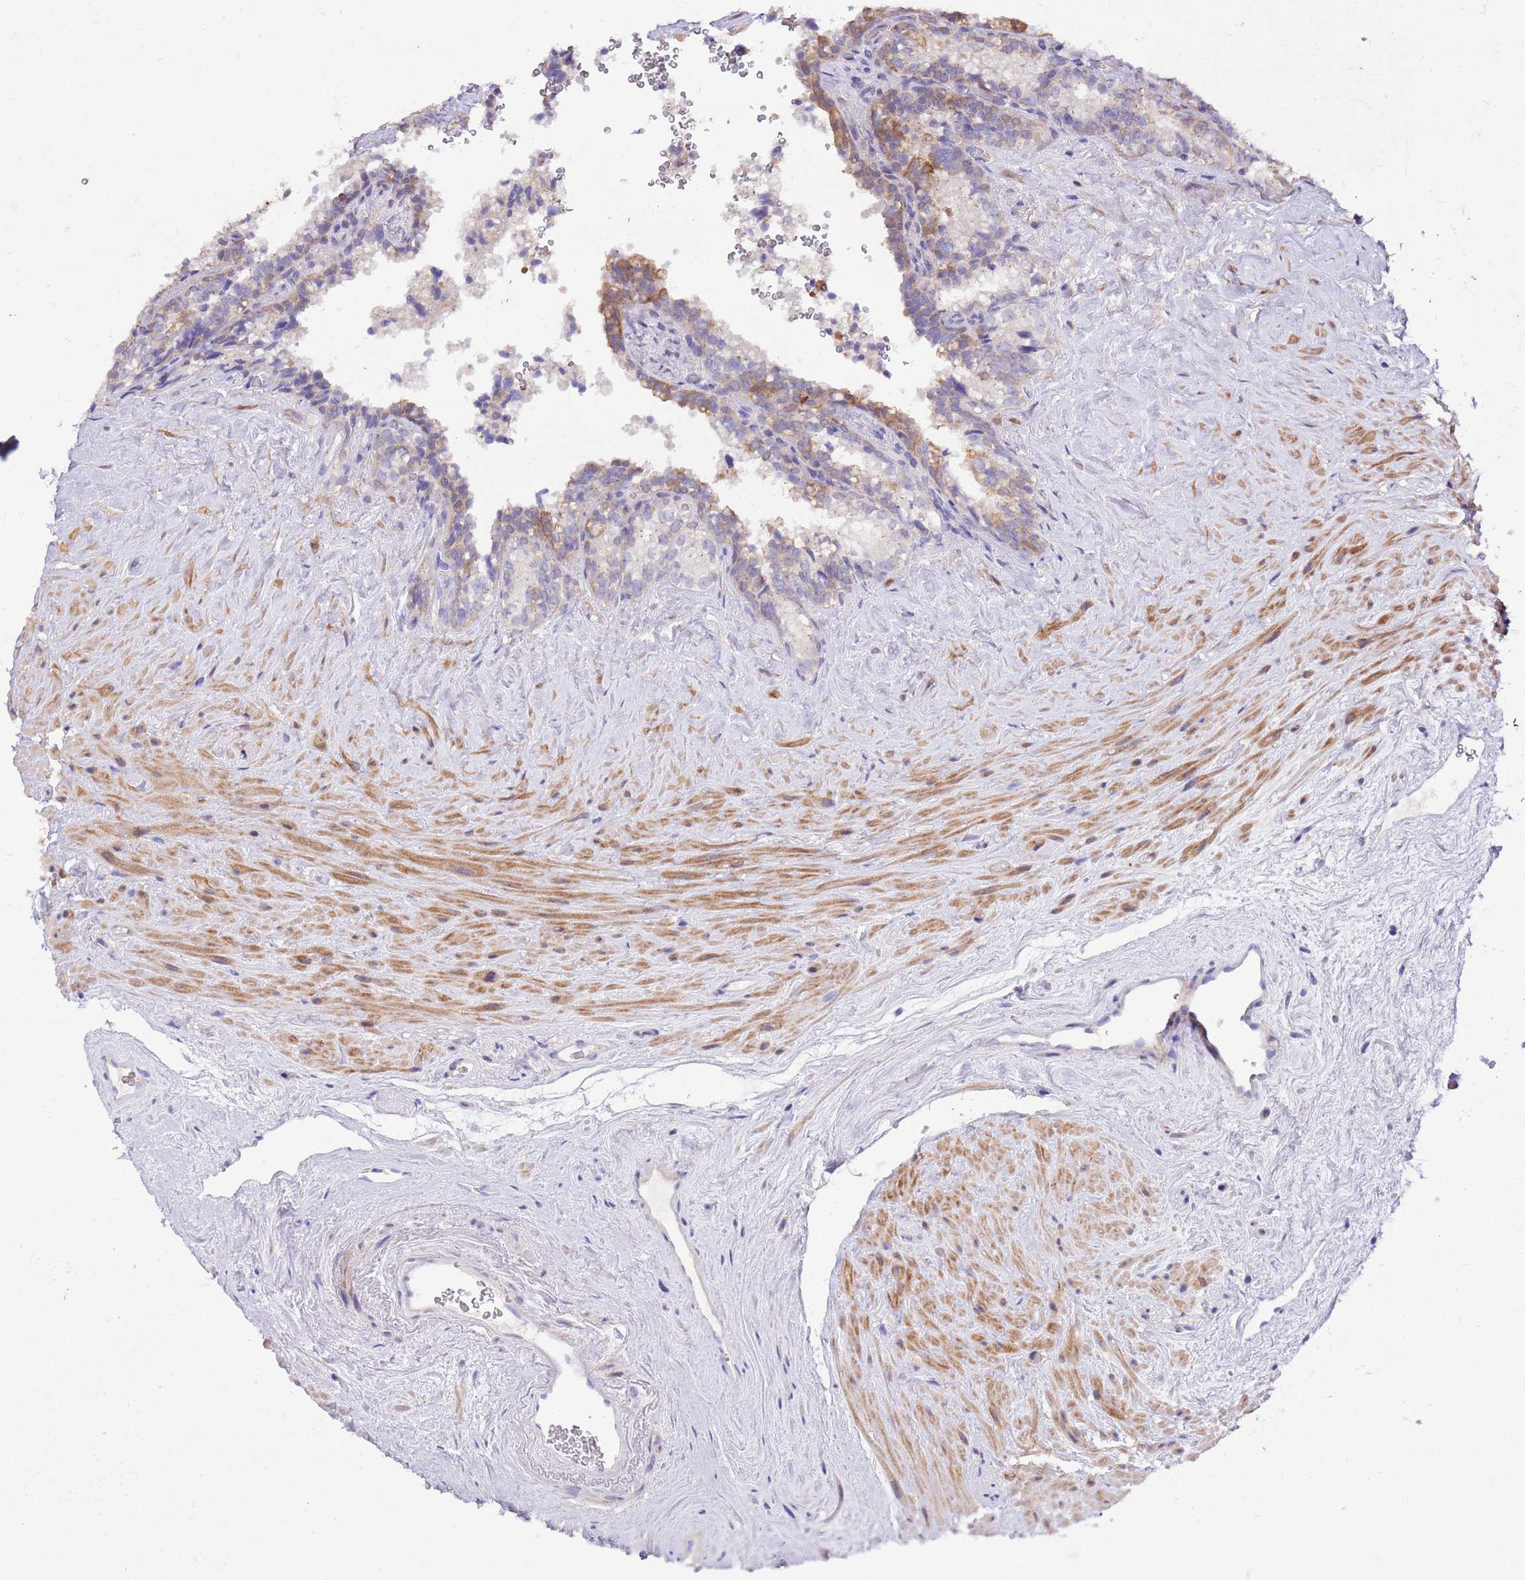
{"staining": {"intensity": "moderate", "quantity": "<25%", "location": "cytoplasmic/membranous"}, "tissue": "seminal vesicle", "cell_type": "Glandular cells", "image_type": "normal", "snomed": [{"axis": "morphology", "description": "Normal tissue, NOS"}, {"axis": "topography", "description": "Prostate"}, {"axis": "topography", "description": "Seminal veicle"}], "caption": "Immunohistochemical staining of unremarkable seminal vesicle exhibits moderate cytoplasmic/membranous protein staining in approximately <25% of glandular cells. Using DAB (brown) and hematoxylin (blue) stains, captured at high magnification using brightfield microscopy.", "gene": "PRR32", "patient": {"sex": "male", "age": 79}}